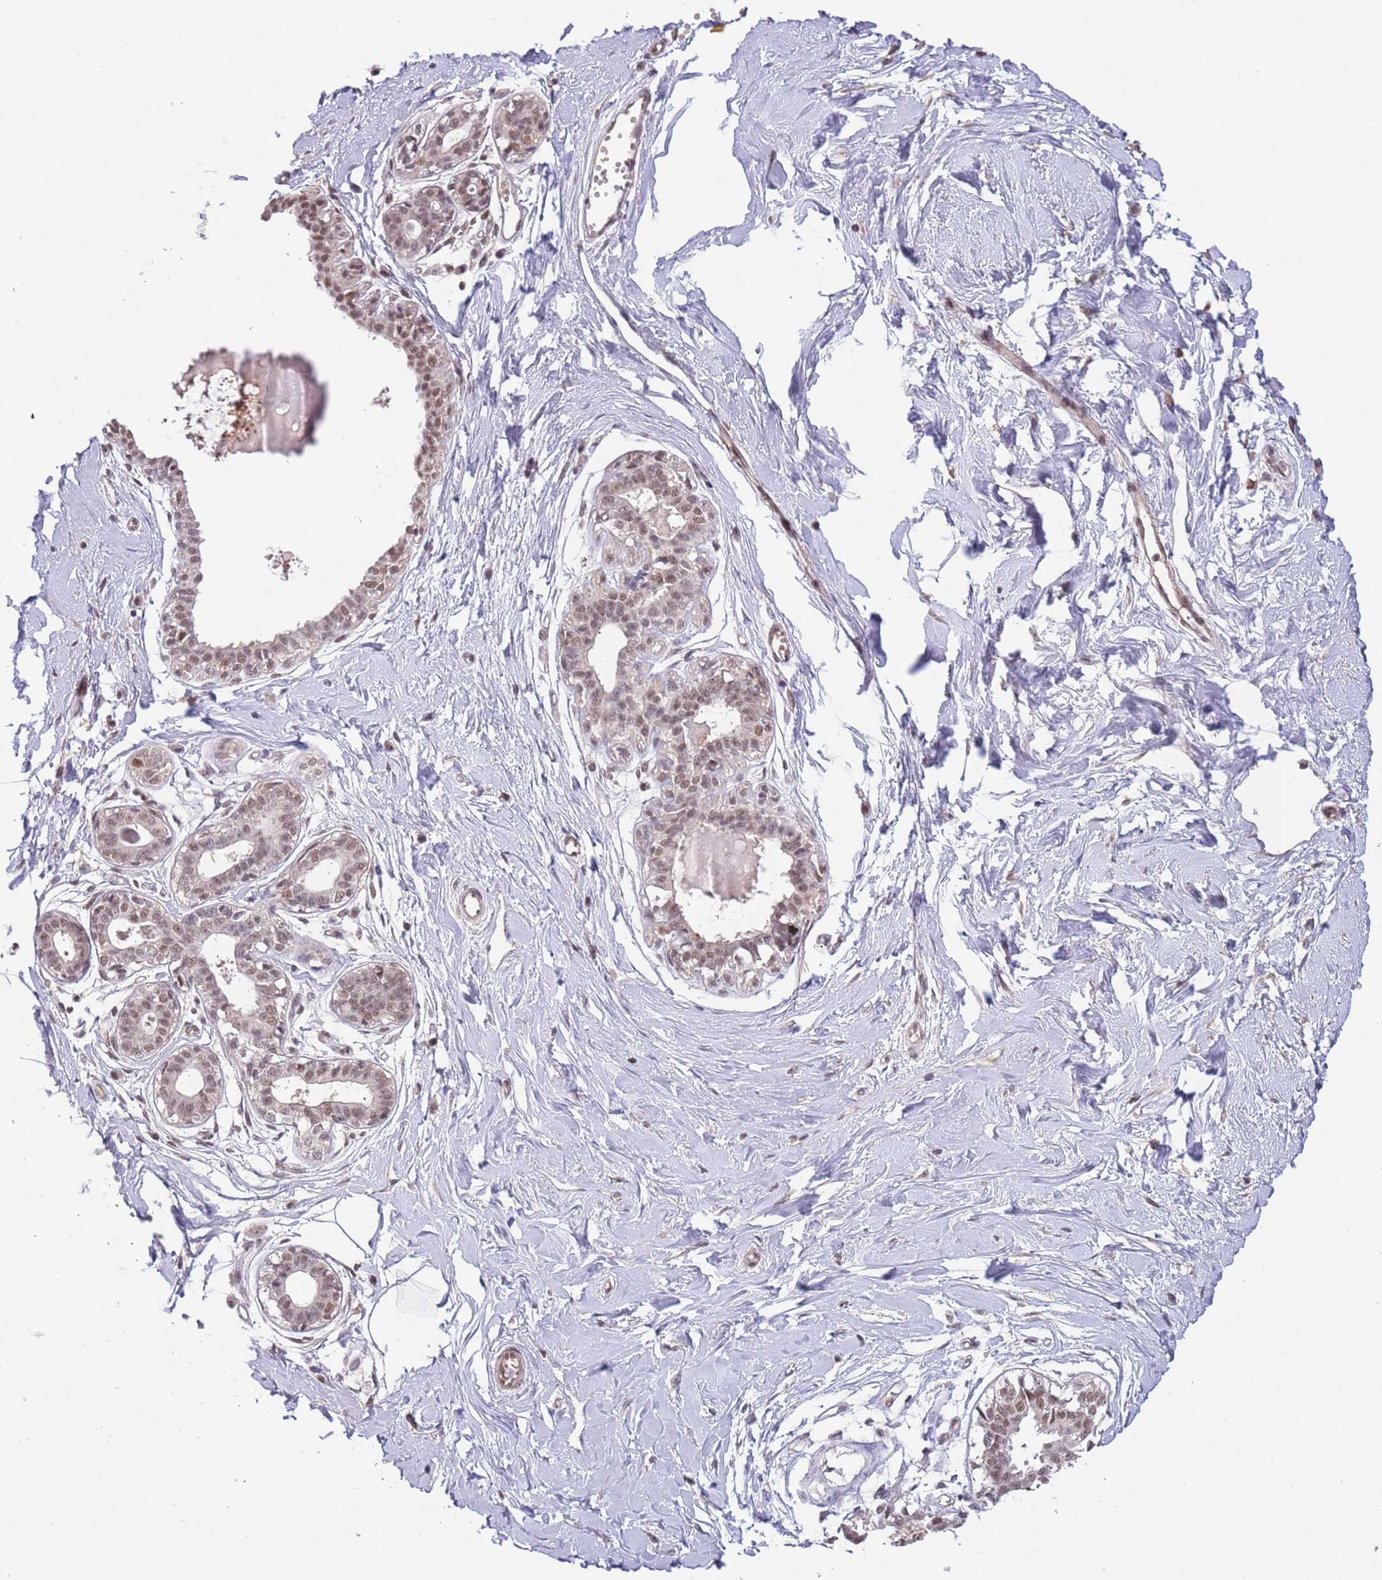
{"staining": {"intensity": "negative", "quantity": "none", "location": "none"}, "tissue": "breast", "cell_type": "Adipocytes", "image_type": "normal", "snomed": [{"axis": "morphology", "description": "Normal tissue, NOS"}, {"axis": "topography", "description": "Breast"}], "caption": "Photomicrograph shows no significant protein expression in adipocytes of unremarkable breast. (Brightfield microscopy of DAB IHC at high magnification).", "gene": "ZBTB7A", "patient": {"sex": "female", "age": 45}}